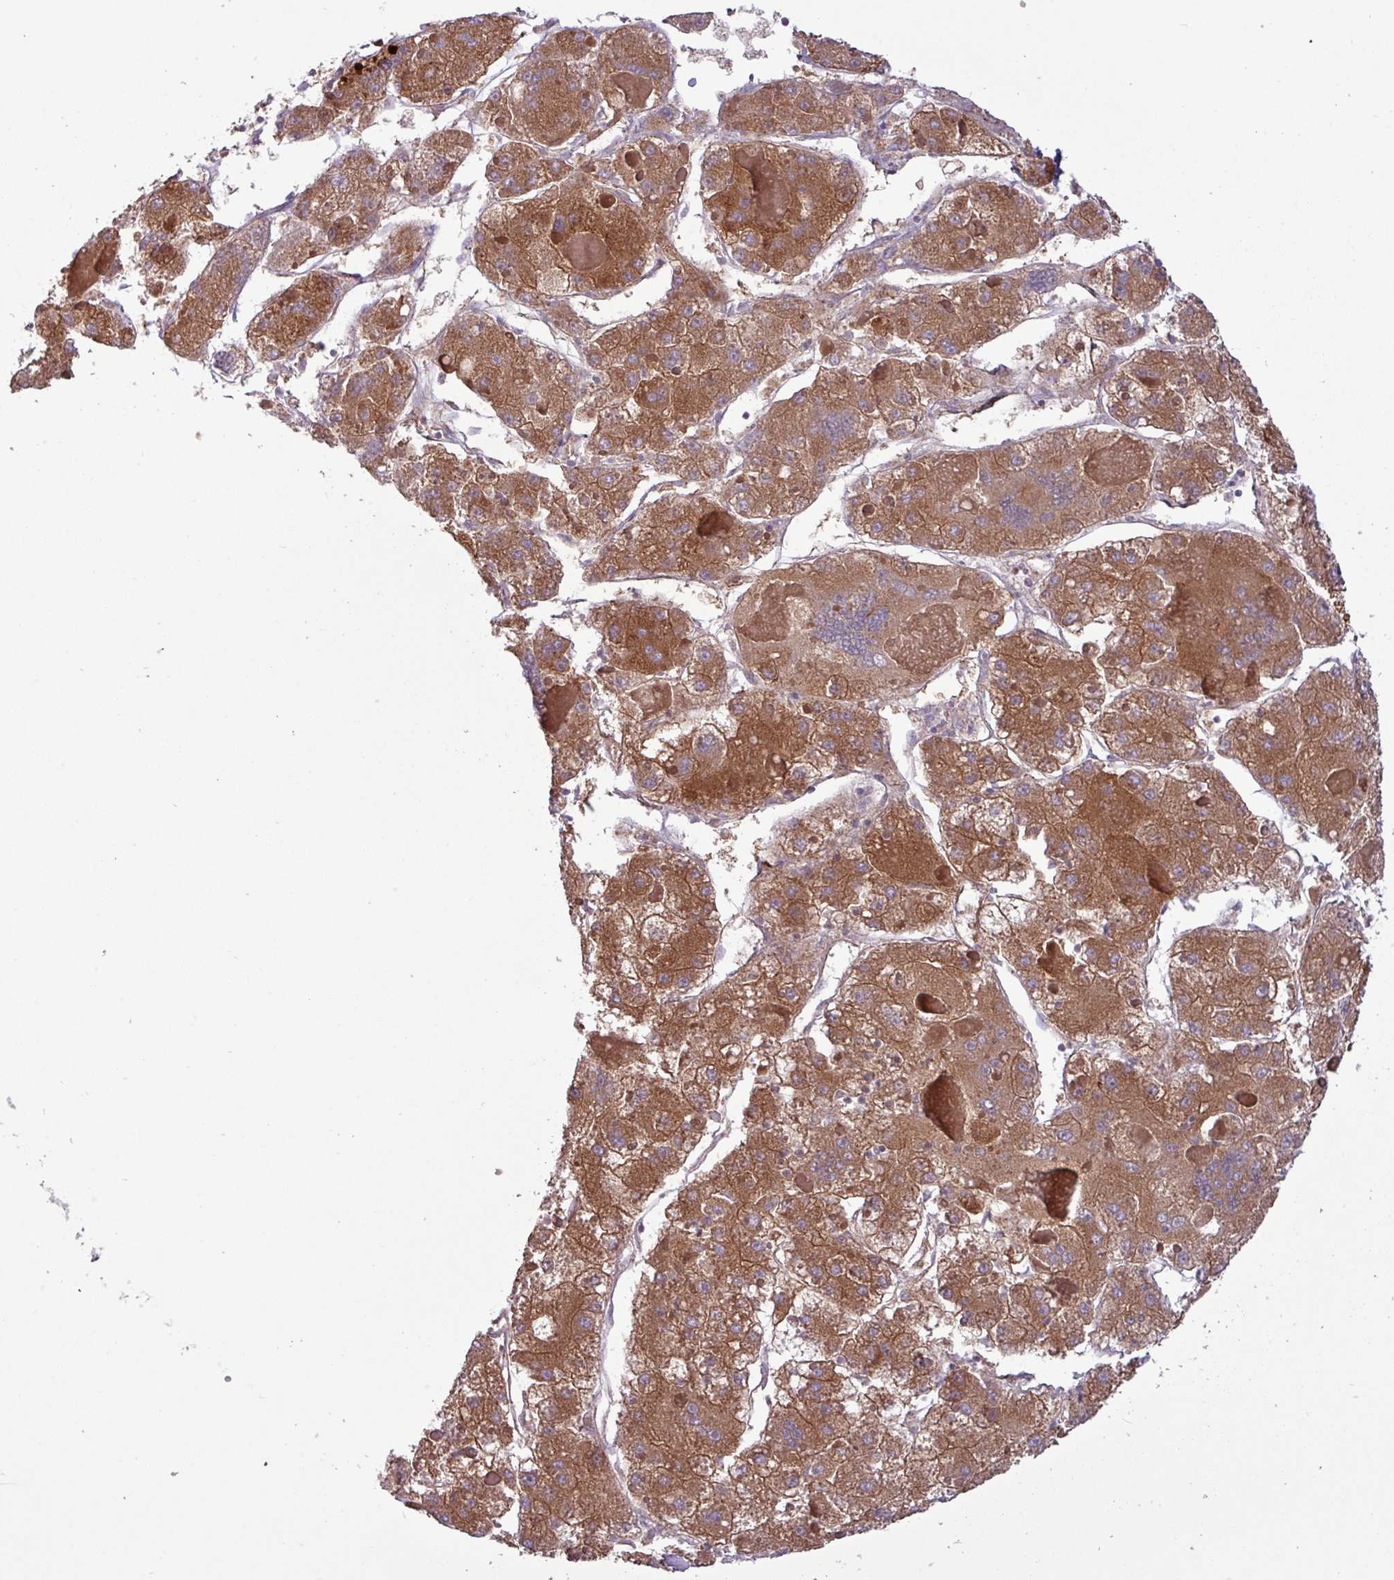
{"staining": {"intensity": "moderate", "quantity": ">75%", "location": "cytoplasmic/membranous"}, "tissue": "liver cancer", "cell_type": "Tumor cells", "image_type": "cancer", "snomed": [{"axis": "morphology", "description": "Carcinoma, Hepatocellular, NOS"}, {"axis": "topography", "description": "Liver"}], "caption": "Immunohistochemistry micrograph of neoplastic tissue: hepatocellular carcinoma (liver) stained using immunohistochemistry (IHC) reveals medium levels of moderate protein expression localized specifically in the cytoplasmic/membranous of tumor cells, appearing as a cytoplasmic/membranous brown color.", "gene": "RAB19", "patient": {"sex": "female", "age": 73}}